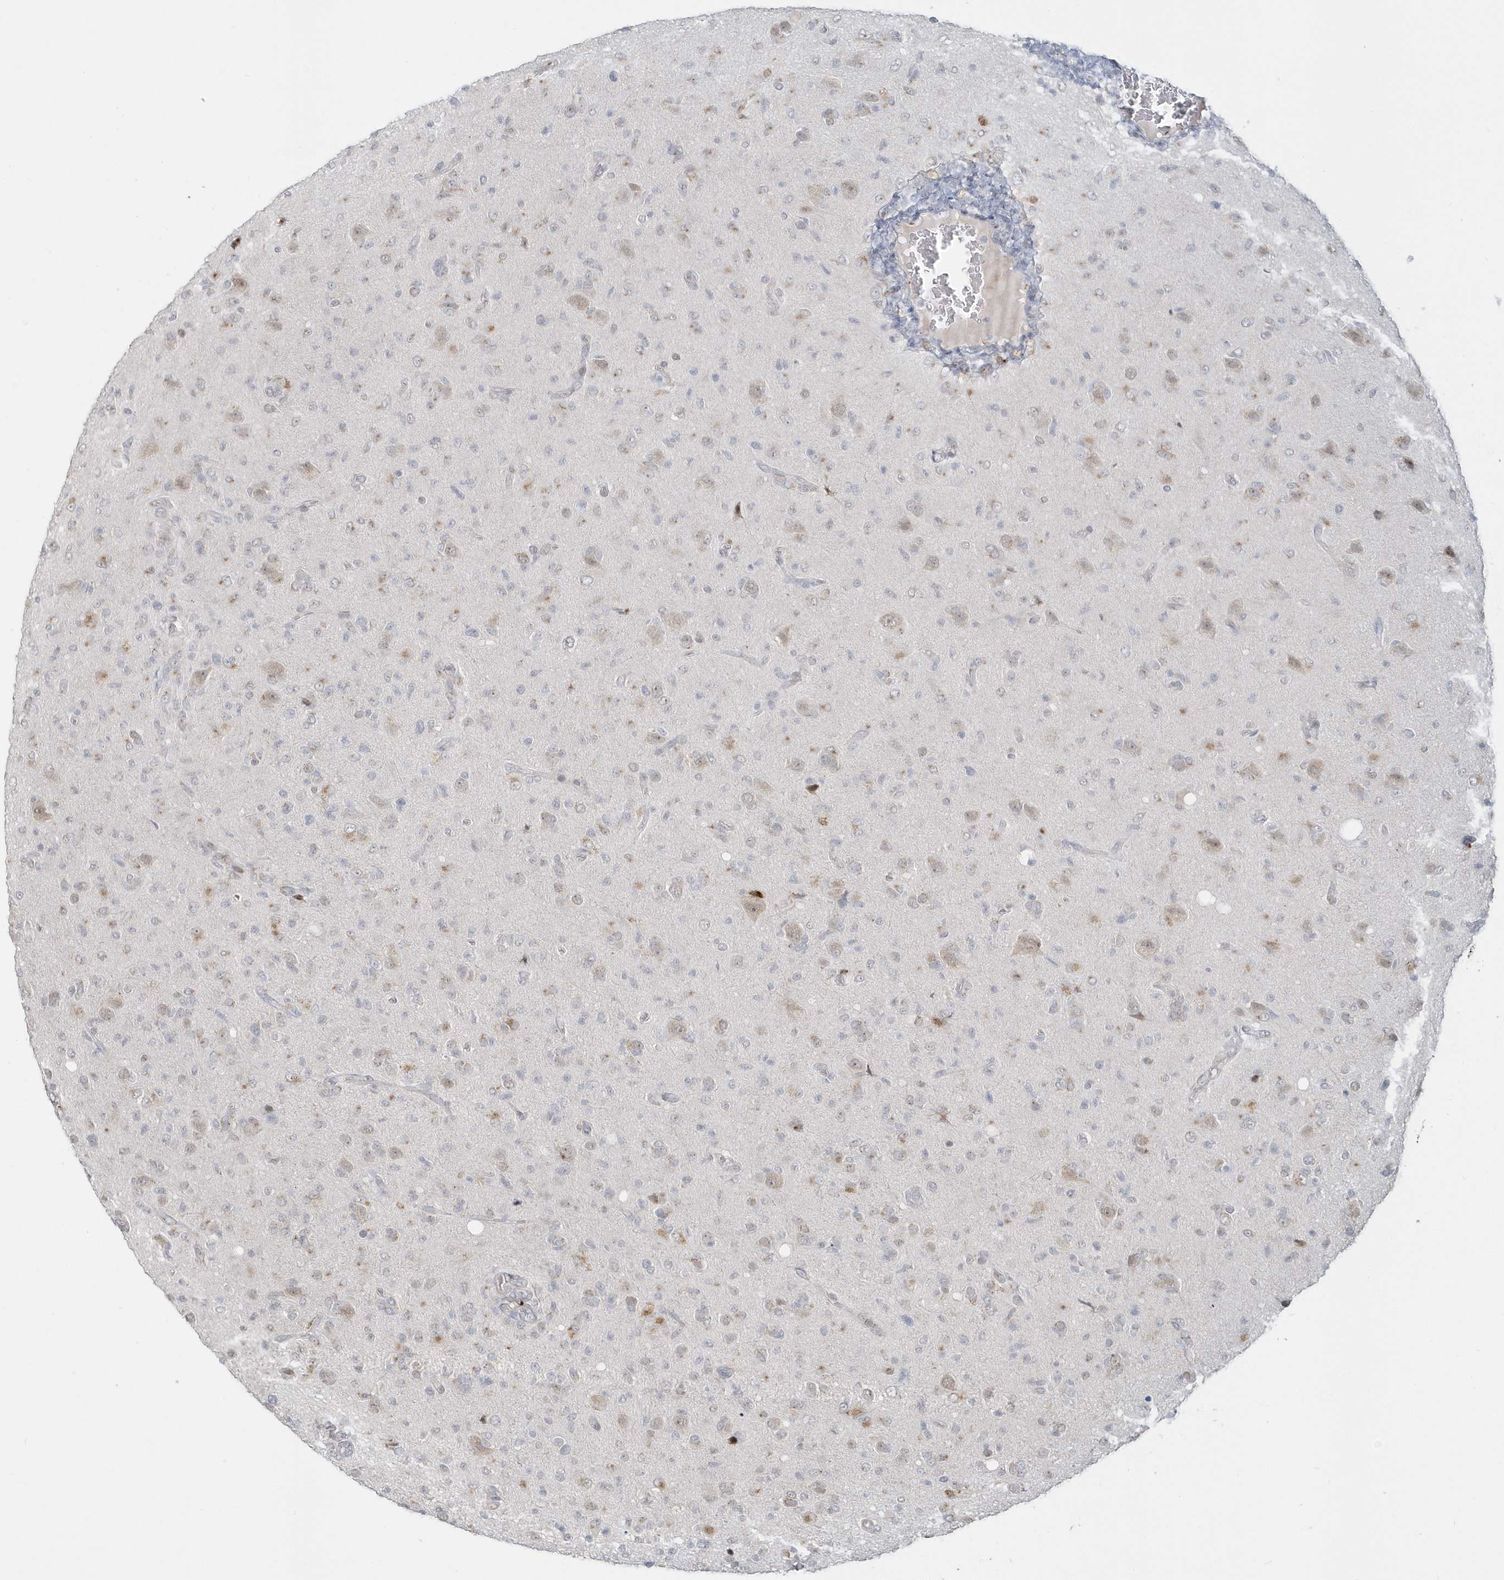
{"staining": {"intensity": "negative", "quantity": "none", "location": "none"}, "tissue": "glioma", "cell_type": "Tumor cells", "image_type": "cancer", "snomed": [{"axis": "morphology", "description": "Glioma, malignant, High grade"}, {"axis": "topography", "description": "Brain"}], "caption": "Tumor cells are negative for brown protein staining in glioma.", "gene": "DHFR", "patient": {"sex": "female", "age": 57}}